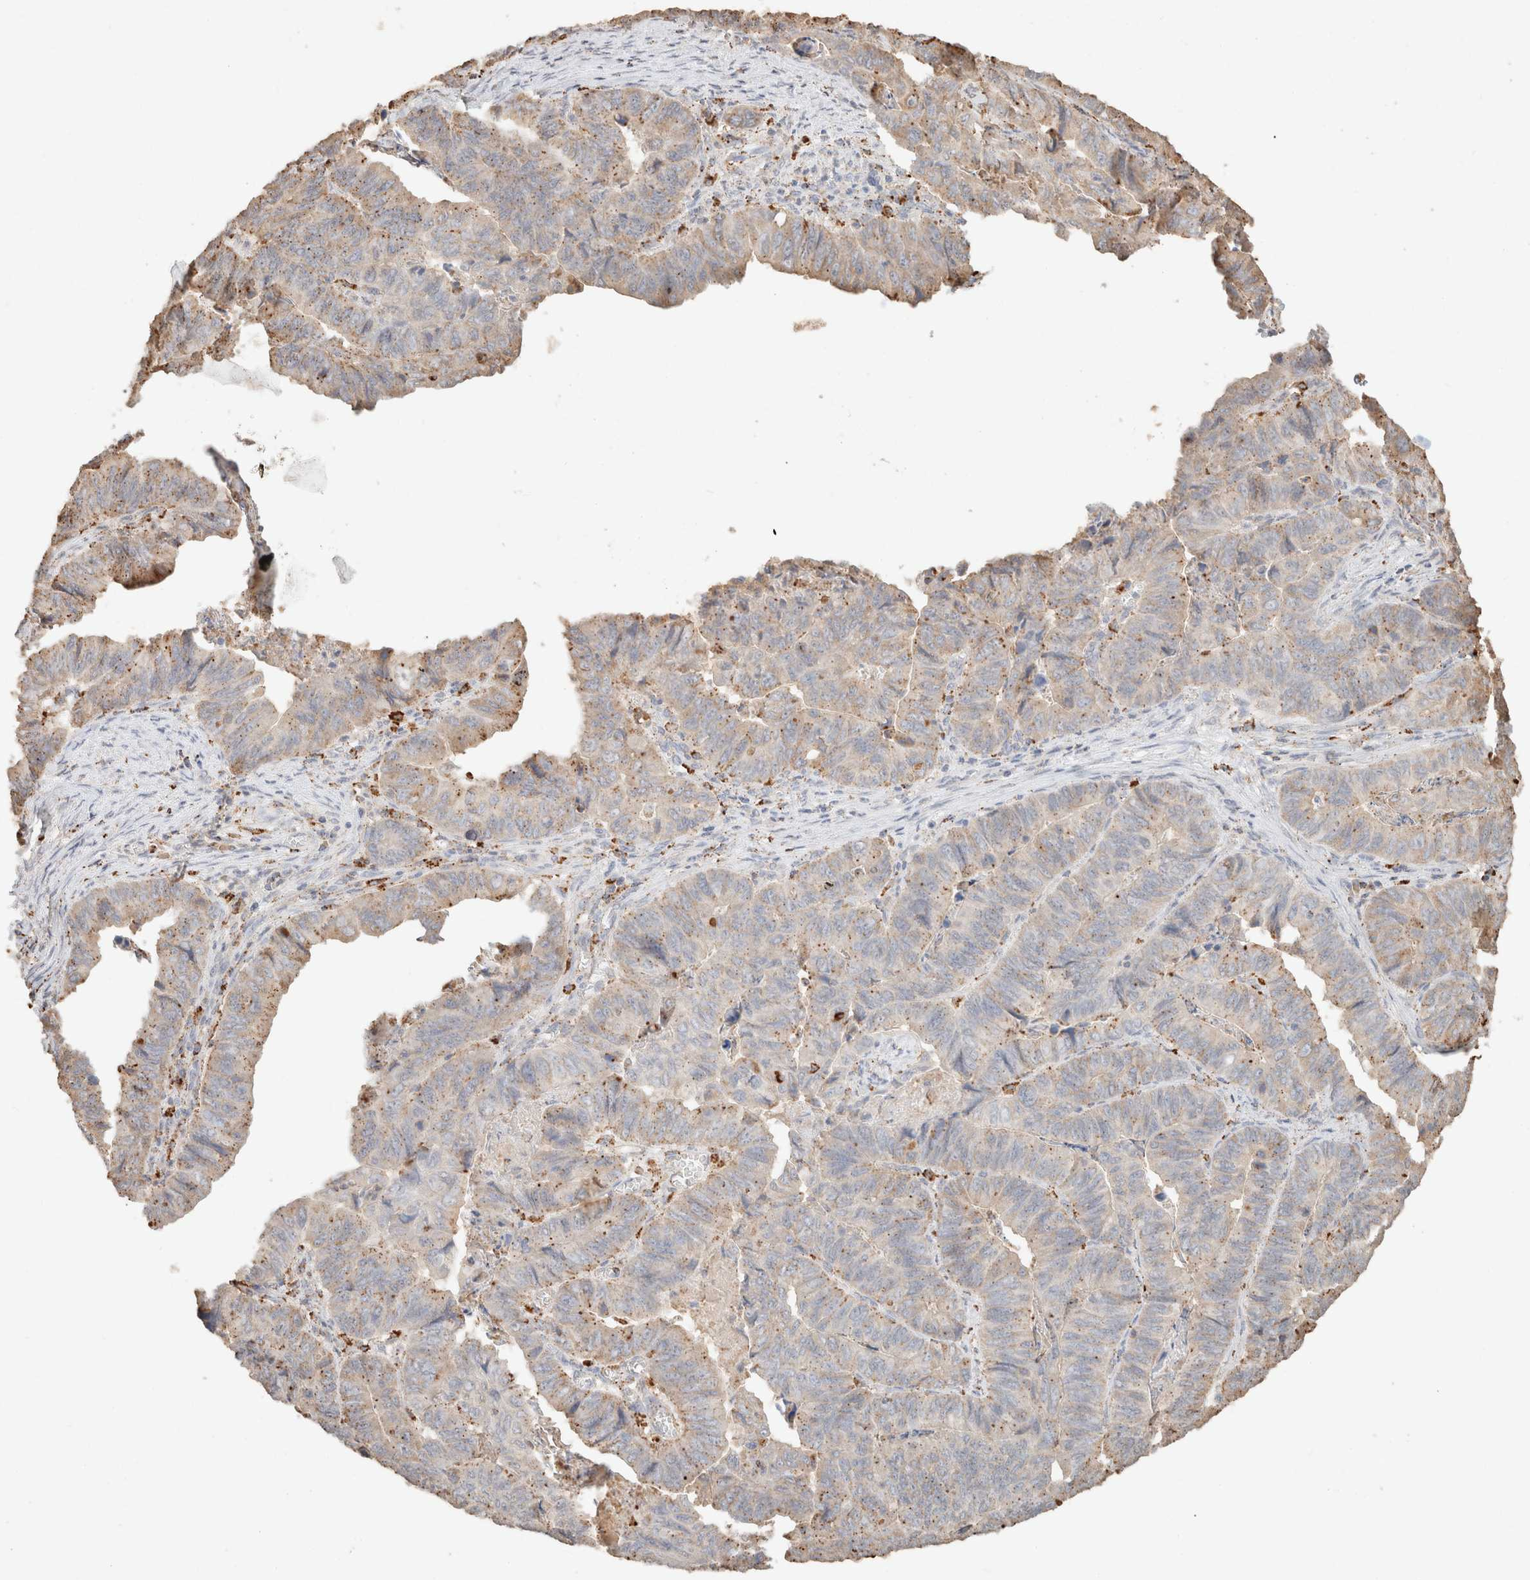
{"staining": {"intensity": "moderate", "quantity": "25%-75%", "location": "cytoplasmic/membranous"}, "tissue": "stomach cancer", "cell_type": "Tumor cells", "image_type": "cancer", "snomed": [{"axis": "morphology", "description": "Adenocarcinoma, NOS"}, {"axis": "topography", "description": "Stomach, lower"}], "caption": "Immunohistochemical staining of stomach cancer demonstrates medium levels of moderate cytoplasmic/membranous staining in about 25%-75% of tumor cells.", "gene": "CTSC", "patient": {"sex": "male", "age": 77}}